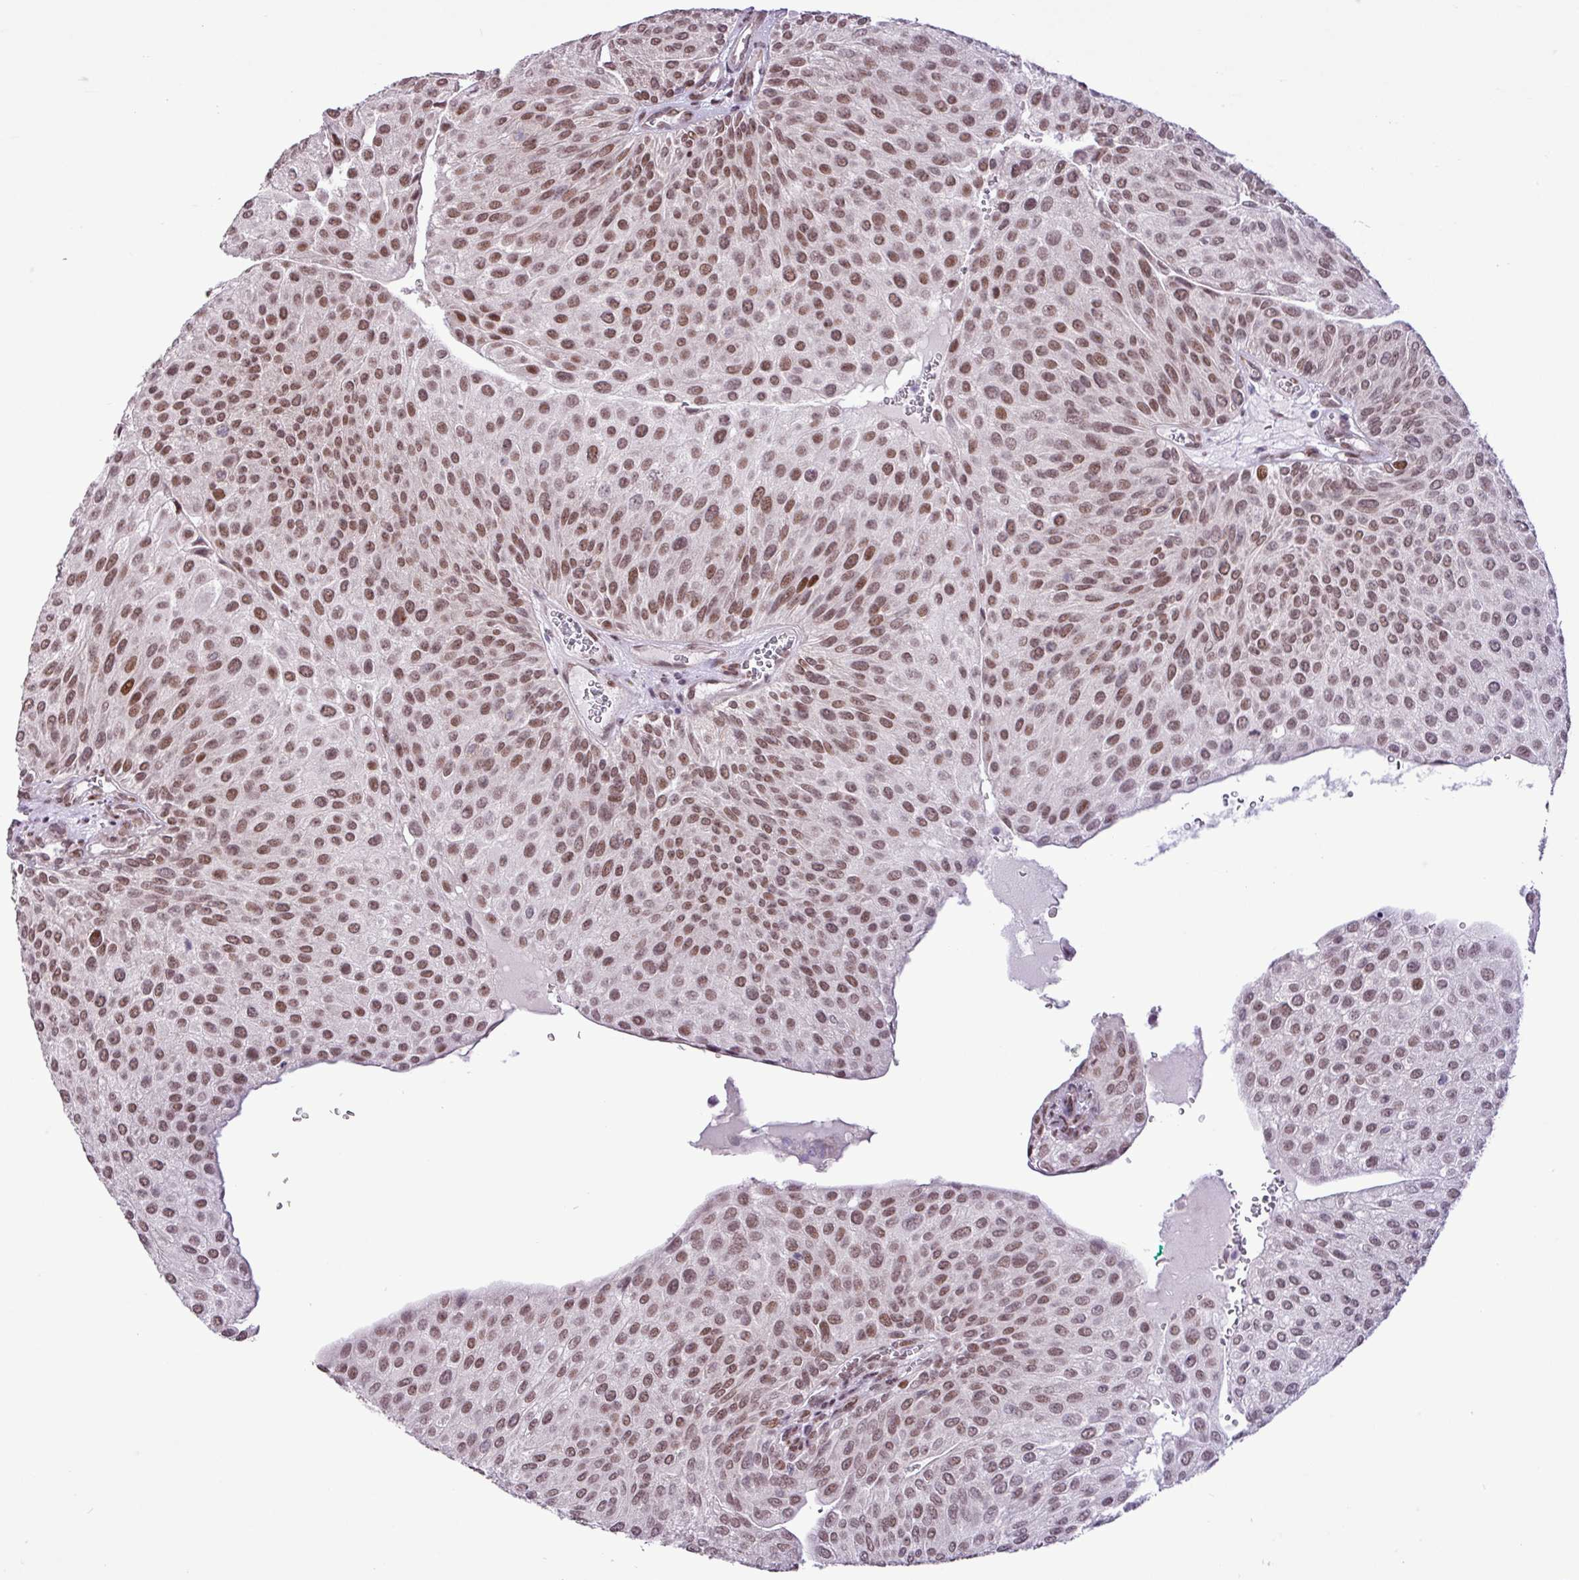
{"staining": {"intensity": "moderate", "quantity": ">75%", "location": "nuclear"}, "tissue": "urothelial cancer", "cell_type": "Tumor cells", "image_type": "cancer", "snomed": [{"axis": "morphology", "description": "Urothelial carcinoma, NOS"}, {"axis": "topography", "description": "Urinary bladder"}], "caption": "DAB immunohistochemical staining of urothelial cancer demonstrates moderate nuclear protein expression in approximately >75% of tumor cells.", "gene": "ZNF354A", "patient": {"sex": "male", "age": 67}}